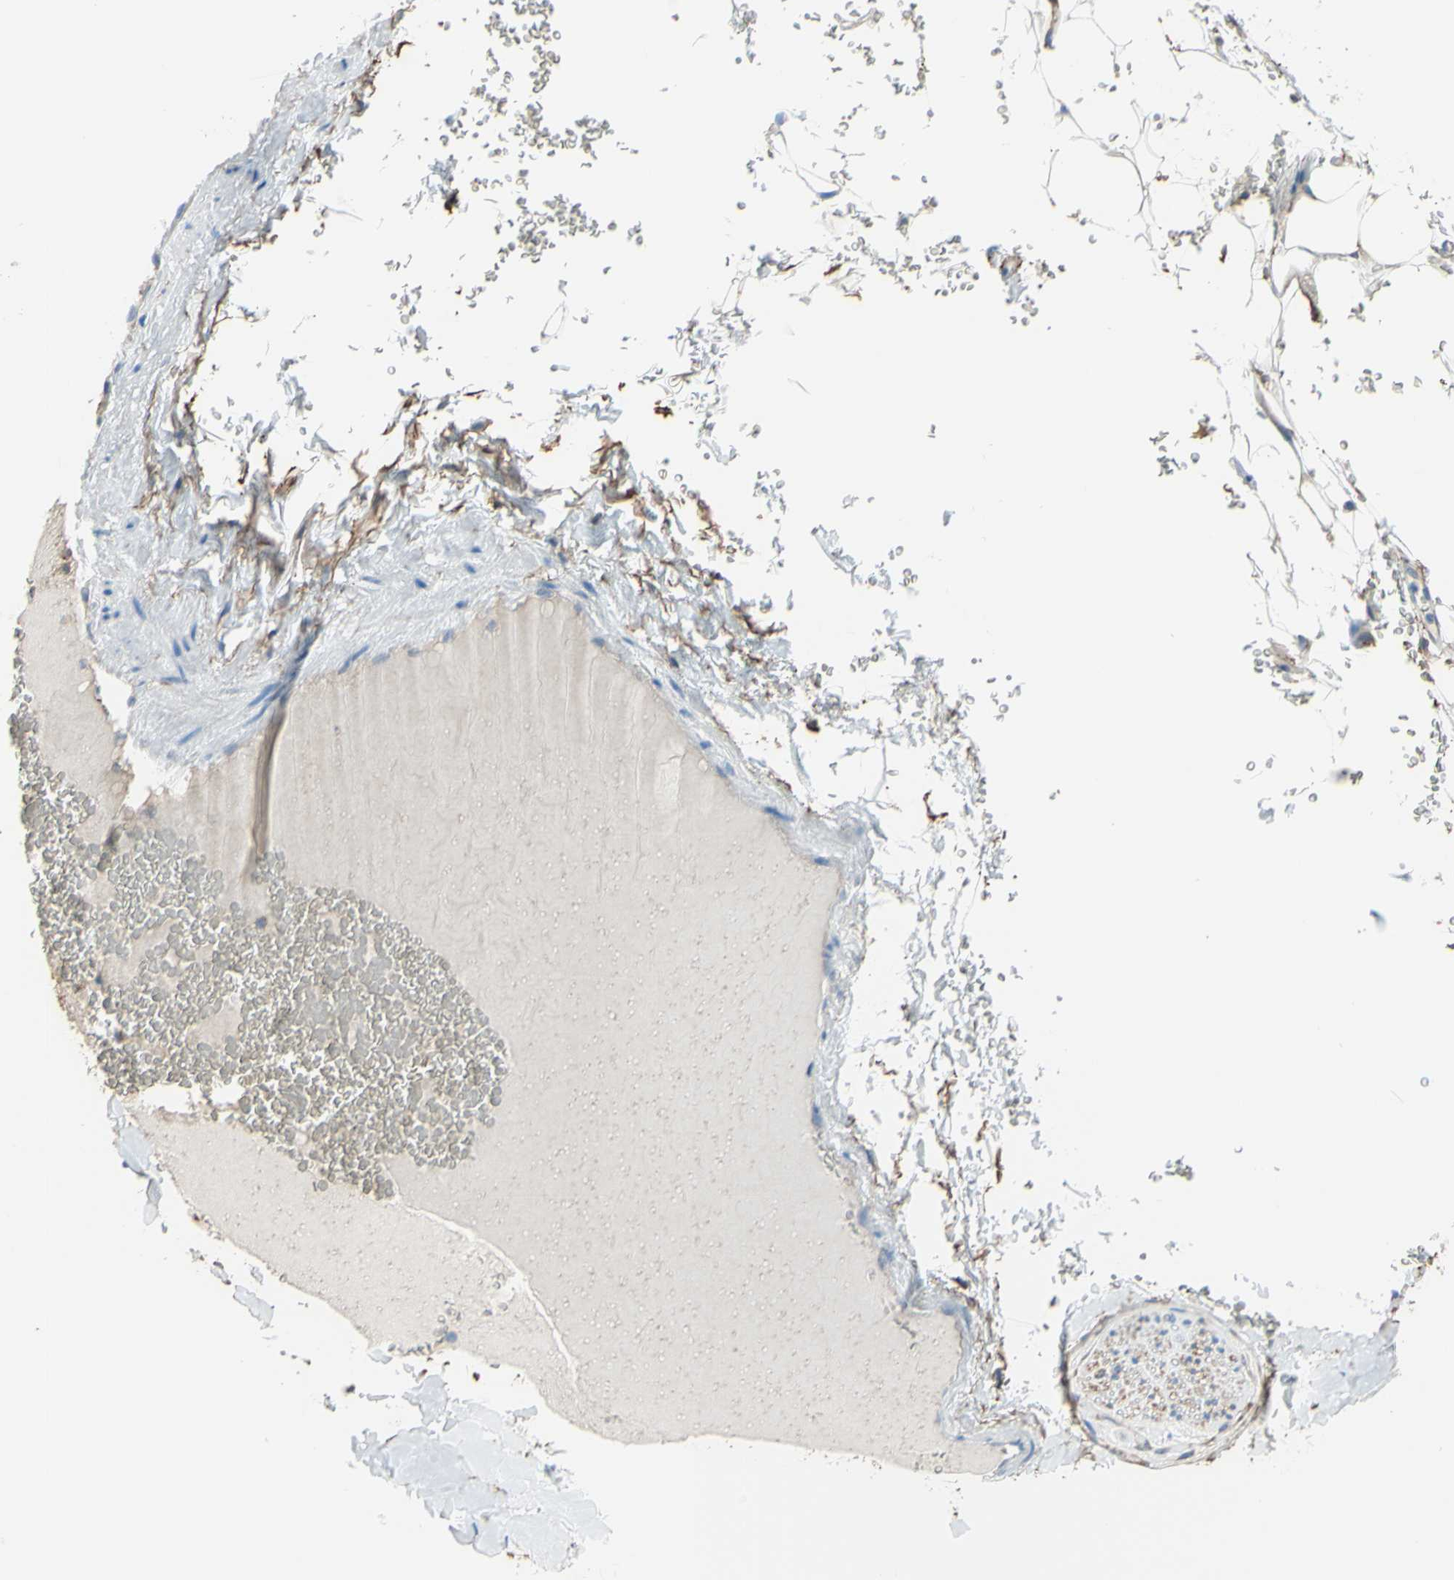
{"staining": {"intensity": "negative", "quantity": "none", "location": "none"}, "tissue": "adipose tissue", "cell_type": "Adipocytes", "image_type": "normal", "snomed": [{"axis": "morphology", "description": "Normal tissue, NOS"}, {"axis": "topography", "description": "Peripheral nerve tissue"}], "caption": "Human adipose tissue stained for a protein using immunohistochemistry displays no staining in adipocytes.", "gene": "ADD1", "patient": {"sex": "male", "age": 70}}